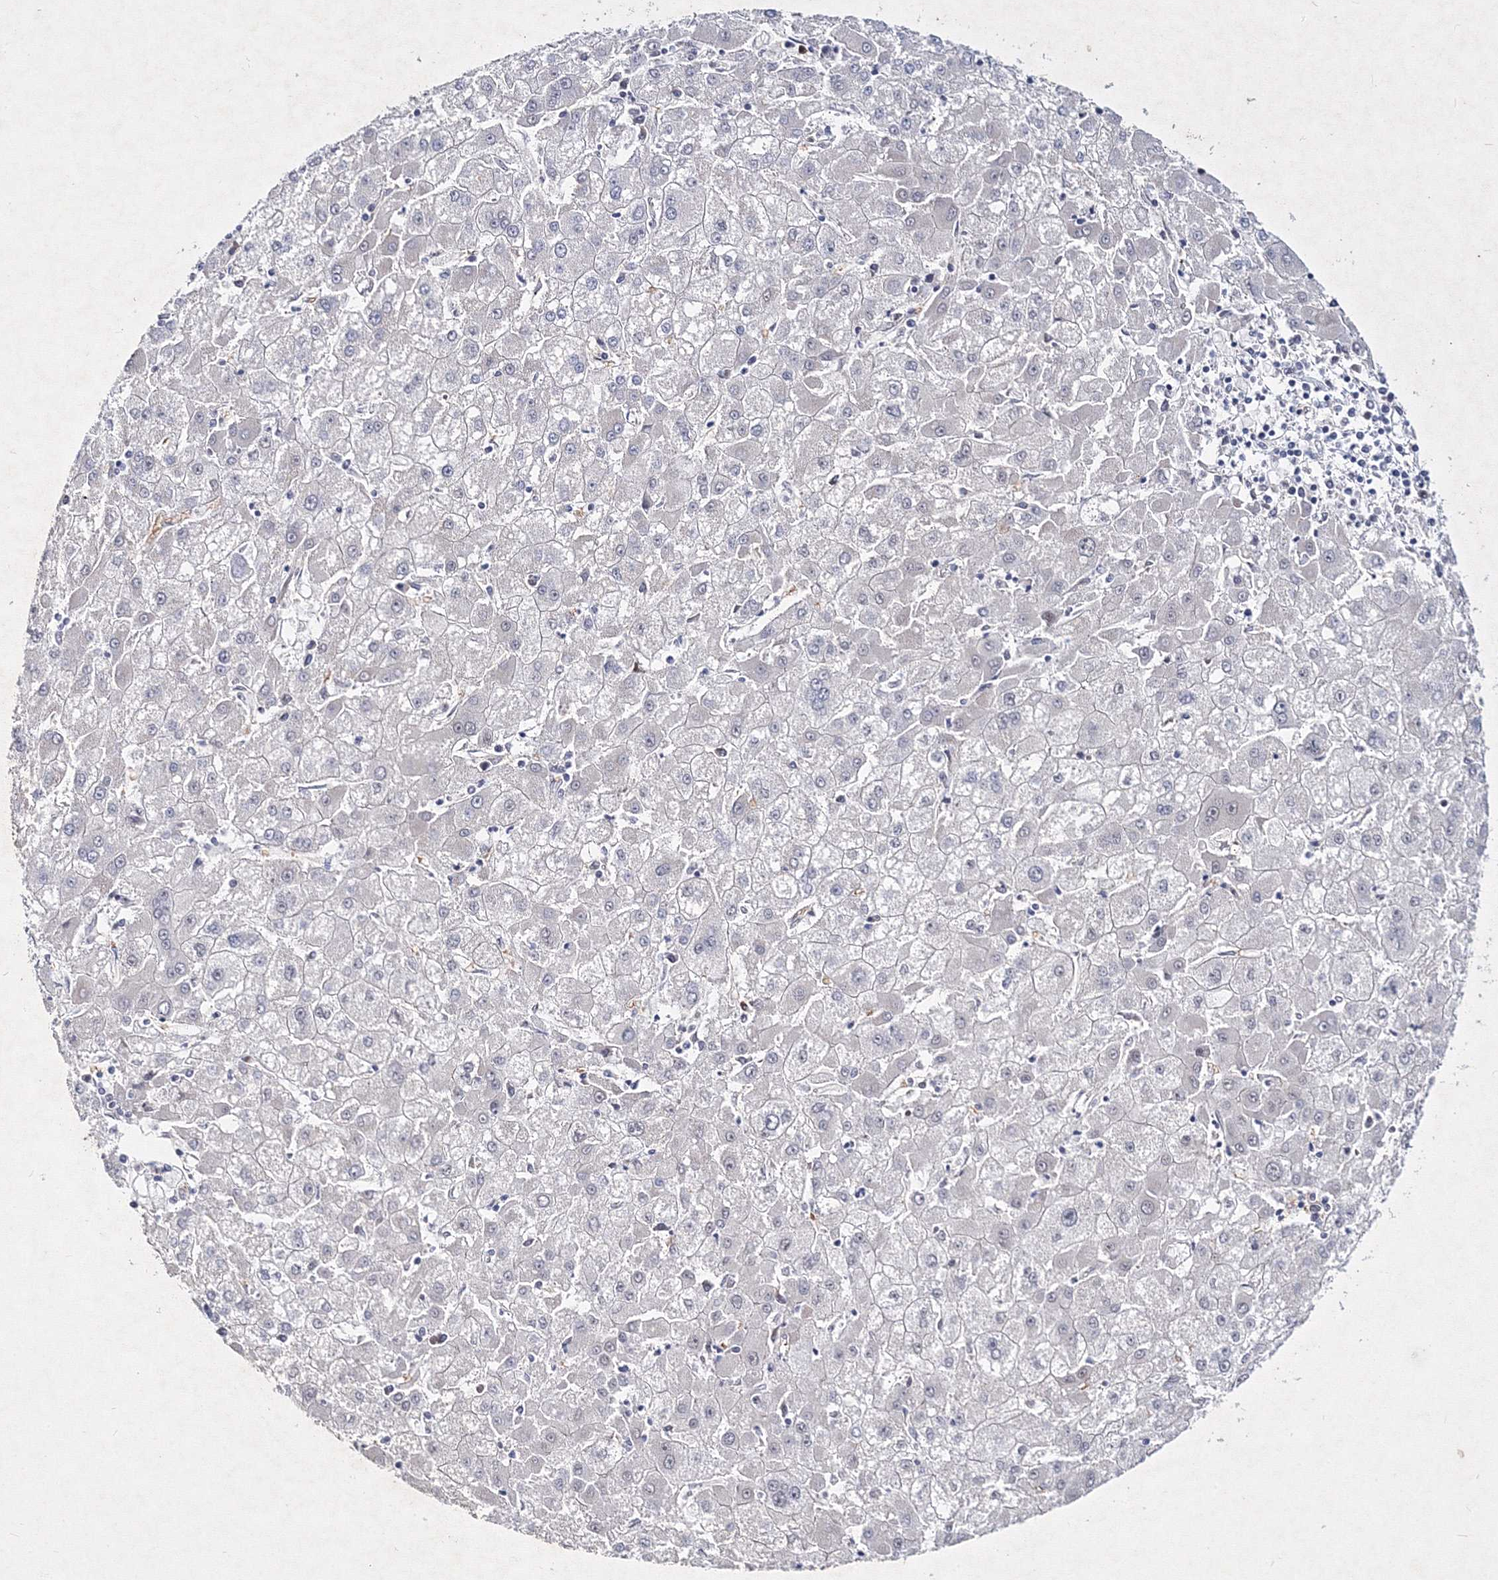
{"staining": {"intensity": "negative", "quantity": "none", "location": "none"}, "tissue": "liver cancer", "cell_type": "Tumor cells", "image_type": "cancer", "snomed": [{"axis": "morphology", "description": "Carcinoma, Hepatocellular, NOS"}, {"axis": "topography", "description": "Liver"}], "caption": "IHC photomicrograph of neoplastic tissue: human liver cancer (hepatocellular carcinoma) stained with DAB (3,3'-diaminobenzidine) demonstrates no significant protein staining in tumor cells. (Brightfield microscopy of DAB IHC at high magnification).", "gene": "C11orf52", "patient": {"sex": "male", "age": 72}}